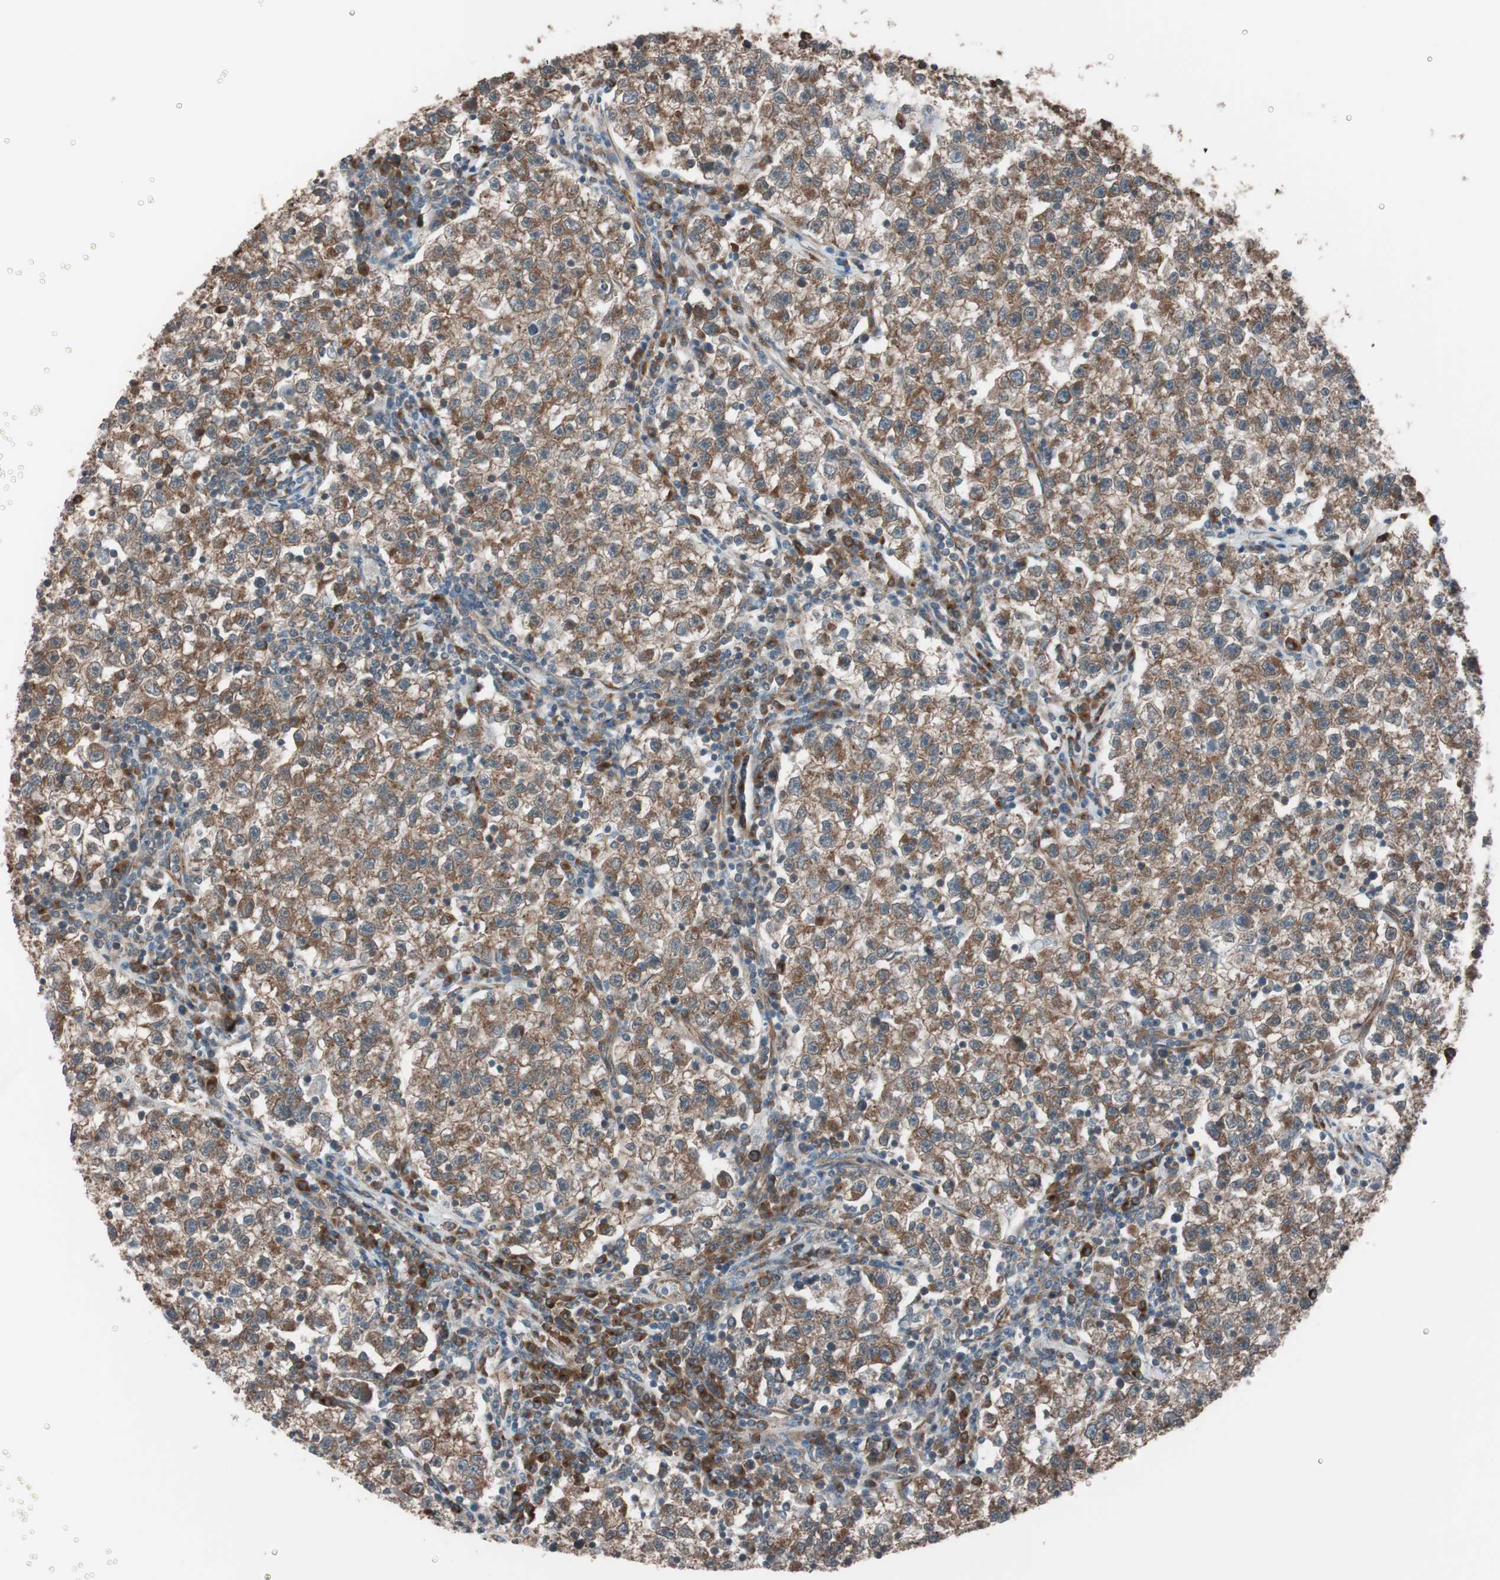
{"staining": {"intensity": "moderate", "quantity": ">75%", "location": "cytoplasmic/membranous"}, "tissue": "testis cancer", "cell_type": "Tumor cells", "image_type": "cancer", "snomed": [{"axis": "morphology", "description": "Seminoma, NOS"}, {"axis": "topography", "description": "Testis"}], "caption": "A micrograph showing moderate cytoplasmic/membranous staining in approximately >75% of tumor cells in seminoma (testis), as visualized by brown immunohistochemical staining.", "gene": "SEC31A", "patient": {"sex": "male", "age": 22}}